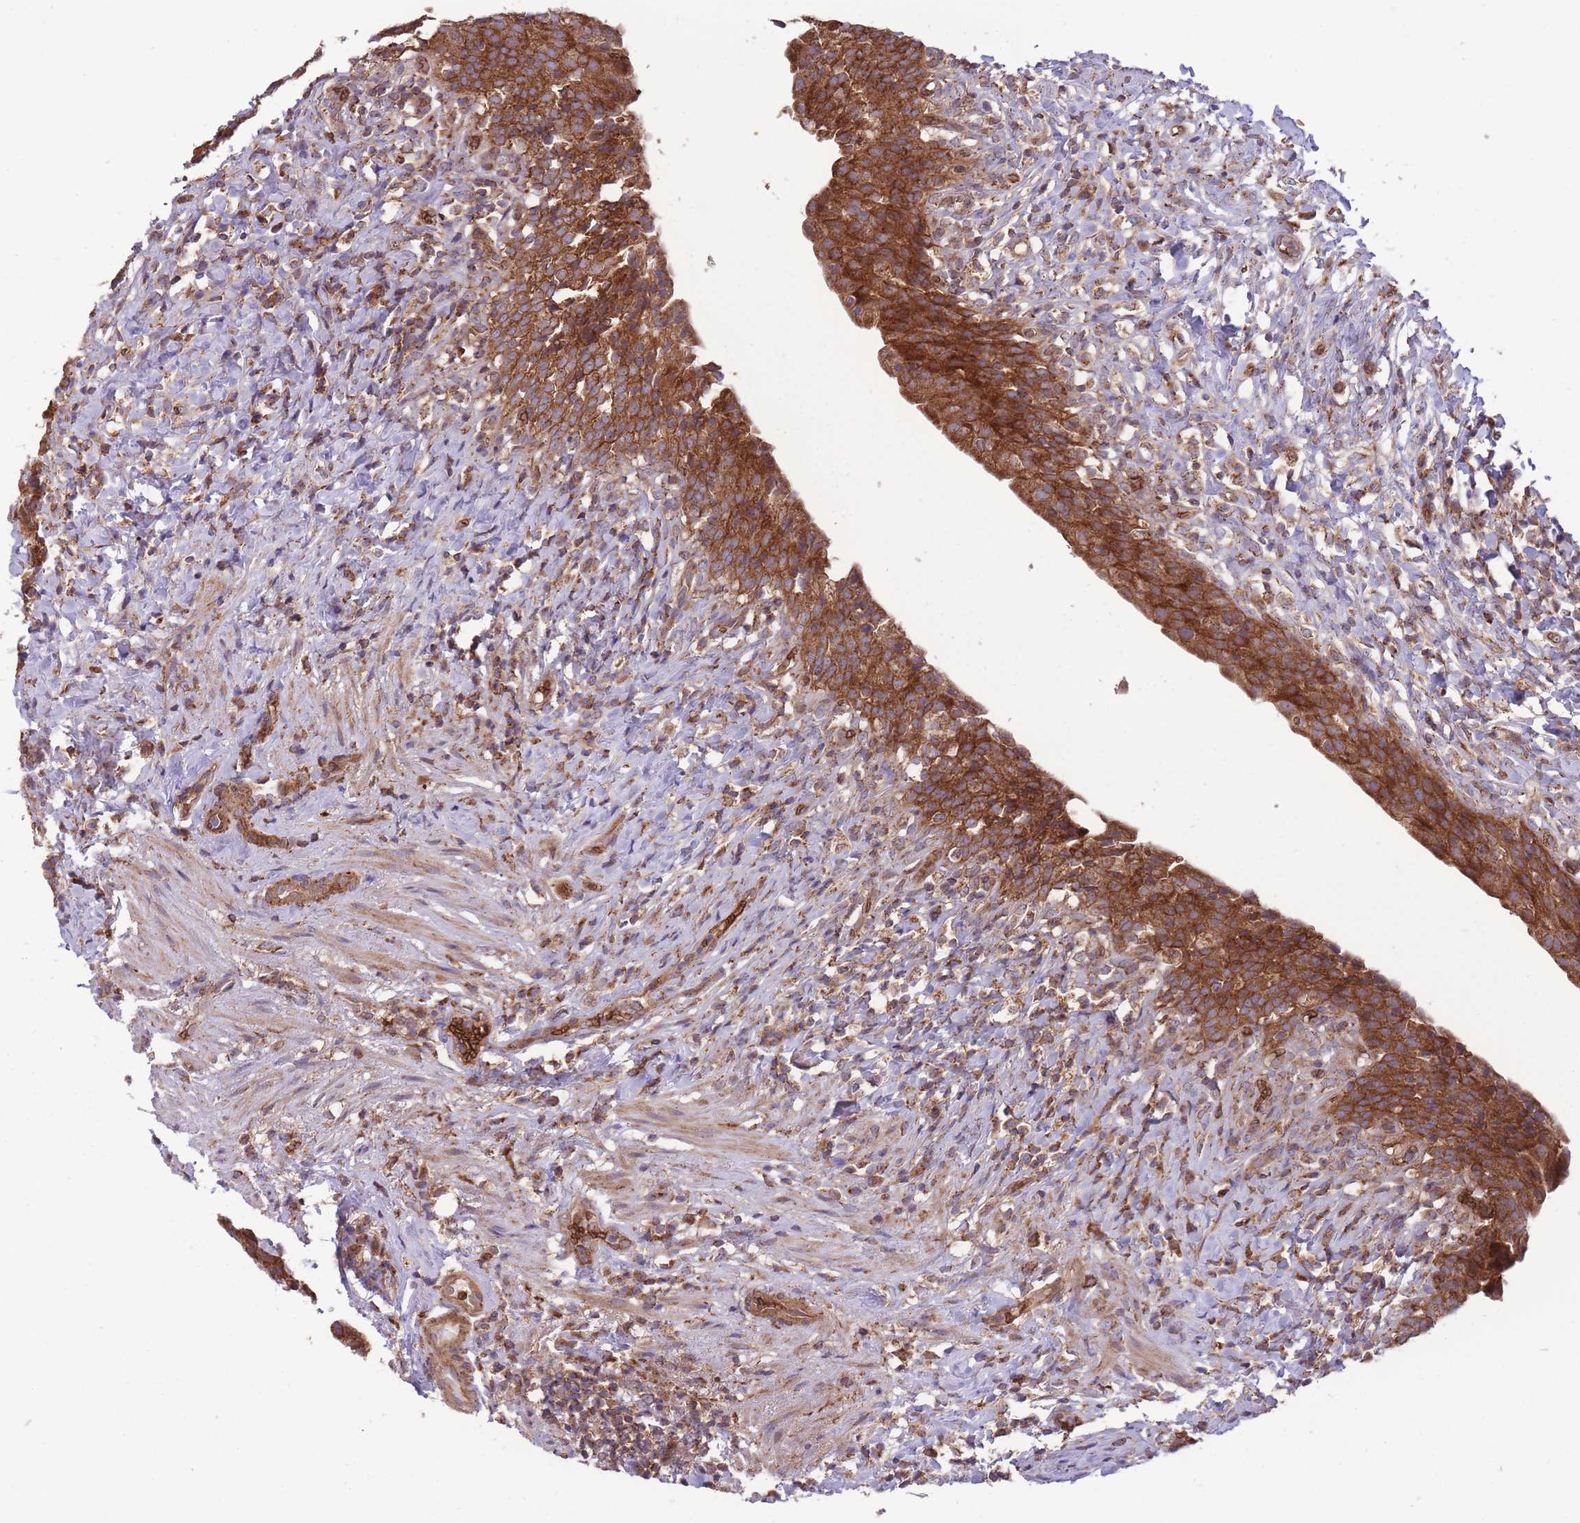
{"staining": {"intensity": "strong", "quantity": ">75%", "location": "cytoplasmic/membranous"}, "tissue": "urinary bladder", "cell_type": "Urothelial cells", "image_type": "normal", "snomed": [{"axis": "morphology", "description": "Normal tissue, NOS"}, {"axis": "morphology", "description": "Inflammation, NOS"}, {"axis": "topography", "description": "Urinary bladder"}], "caption": "Strong cytoplasmic/membranous positivity for a protein is seen in about >75% of urothelial cells of unremarkable urinary bladder using immunohistochemistry (IHC).", "gene": "ANKRD10", "patient": {"sex": "male", "age": 64}}